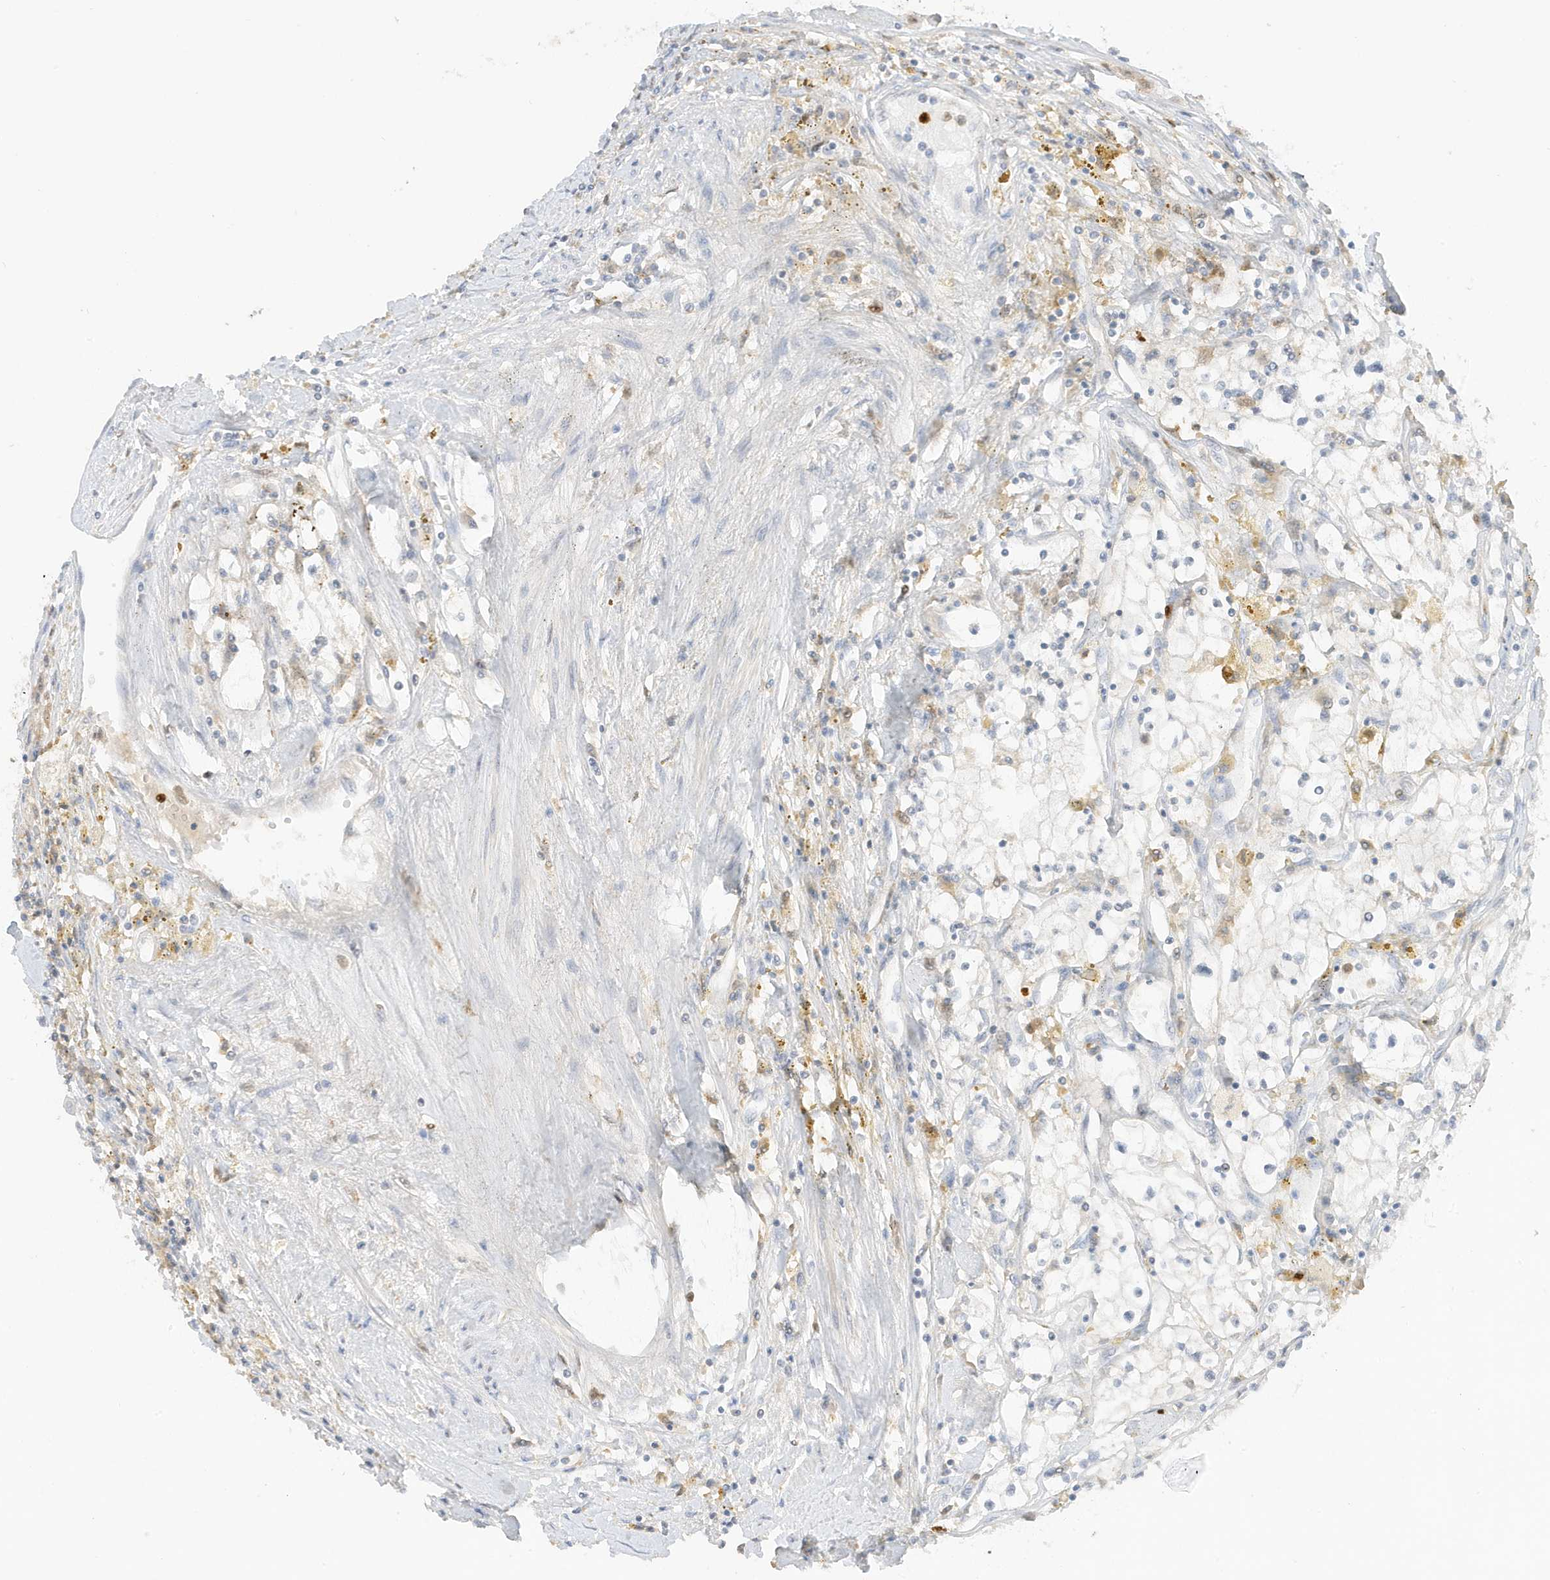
{"staining": {"intensity": "negative", "quantity": "none", "location": "none"}, "tissue": "renal cancer", "cell_type": "Tumor cells", "image_type": "cancer", "snomed": [{"axis": "morphology", "description": "Adenocarcinoma, NOS"}, {"axis": "topography", "description": "Kidney"}], "caption": "This is an IHC histopathology image of renal cancer. There is no expression in tumor cells.", "gene": "GCA", "patient": {"sex": "male", "age": 56}}